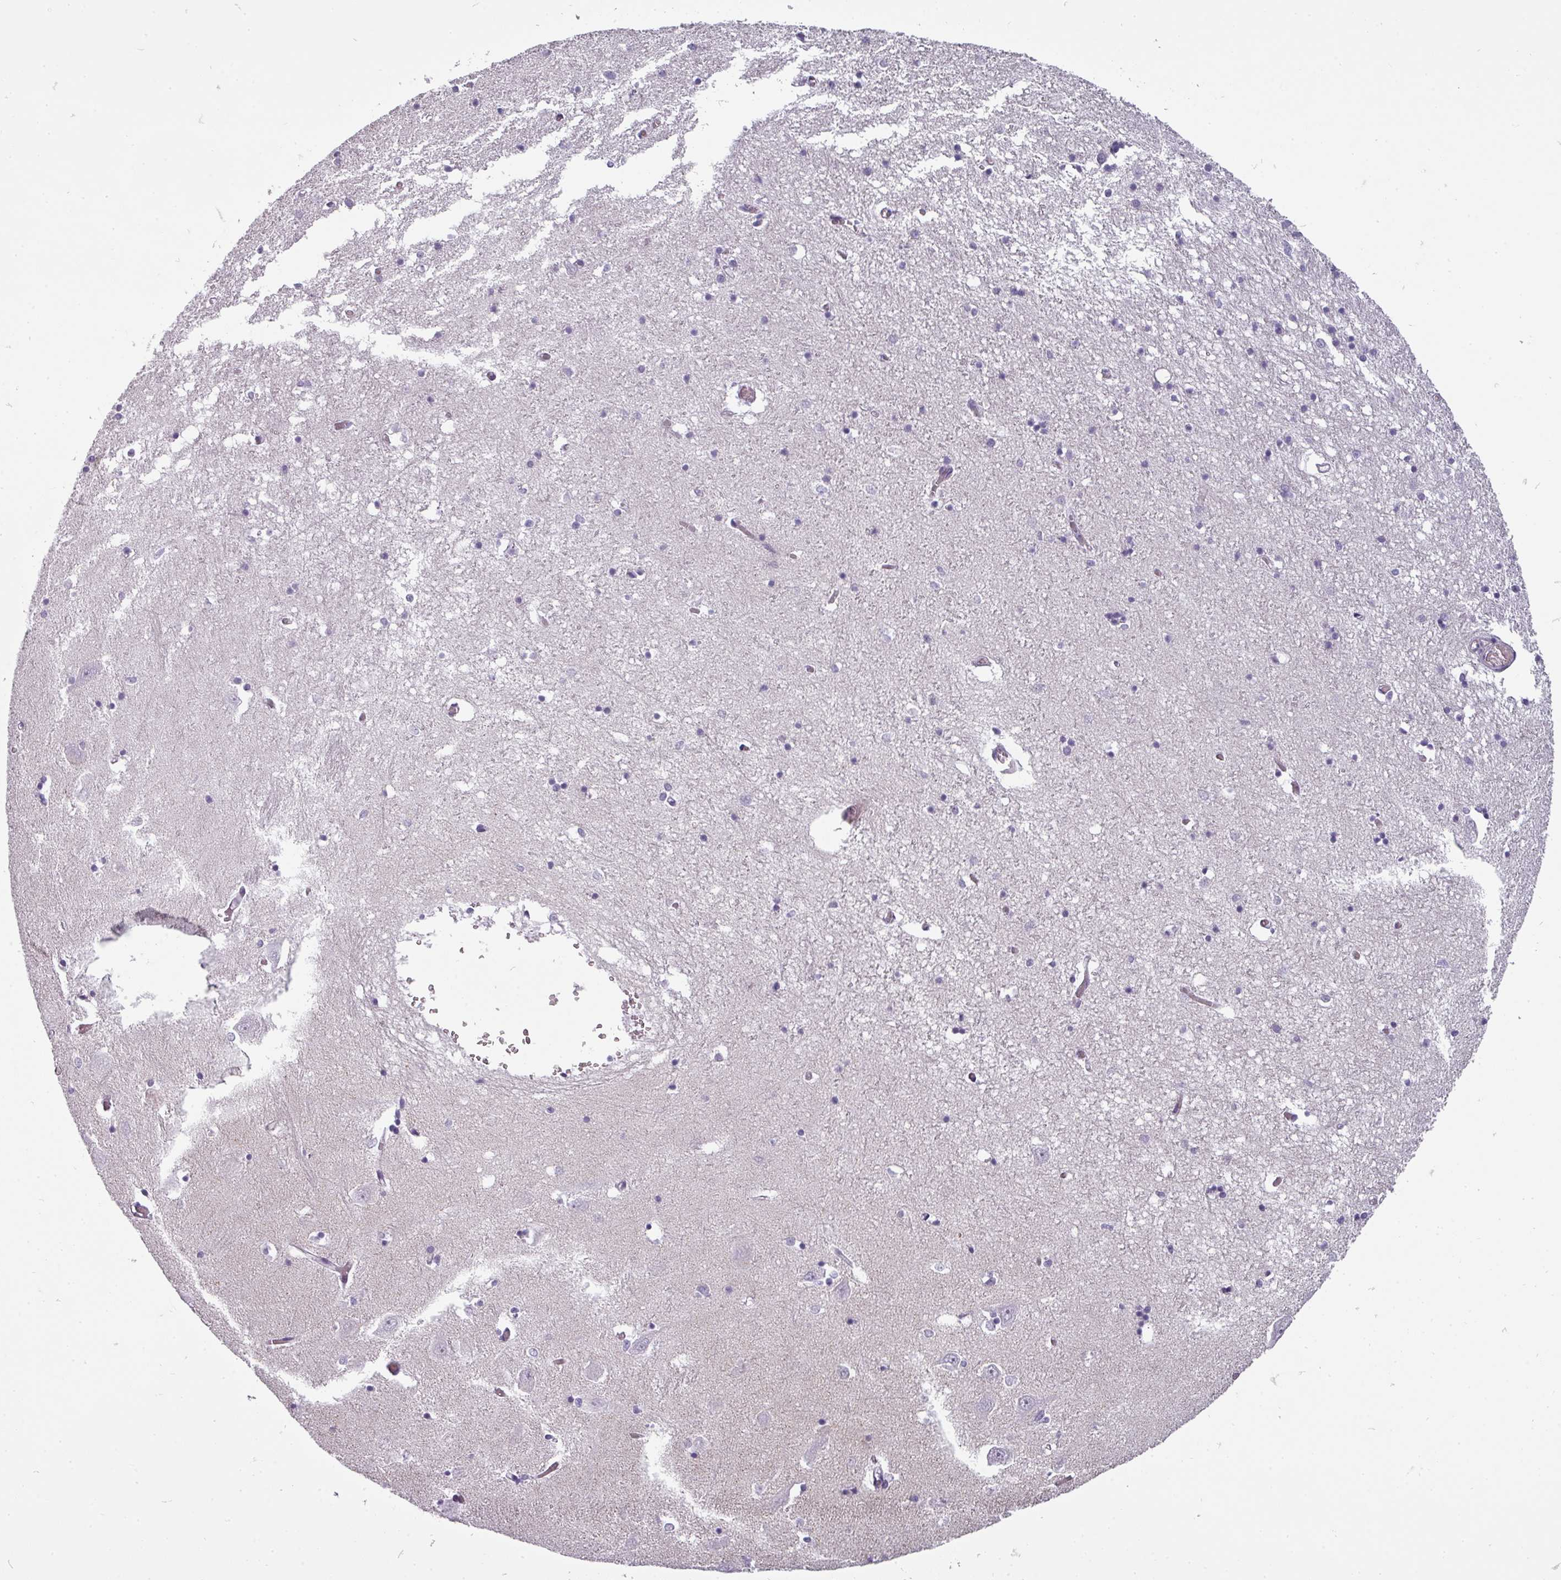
{"staining": {"intensity": "negative", "quantity": "none", "location": "none"}, "tissue": "hippocampus", "cell_type": "Glial cells", "image_type": "normal", "snomed": [{"axis": "morphology", "description": "Normal tissue, NOS"}, {"axis": "topography", "description": "Hippocampus"}], "caption": "DAB (3,3'-diaminobenzidine) immunohistochemical staining of unremarkable human hippocampus reveals no significant staining in glial cells.", "gene": "CHRDL1", "patient": {"sex": "male", "age": 70}}